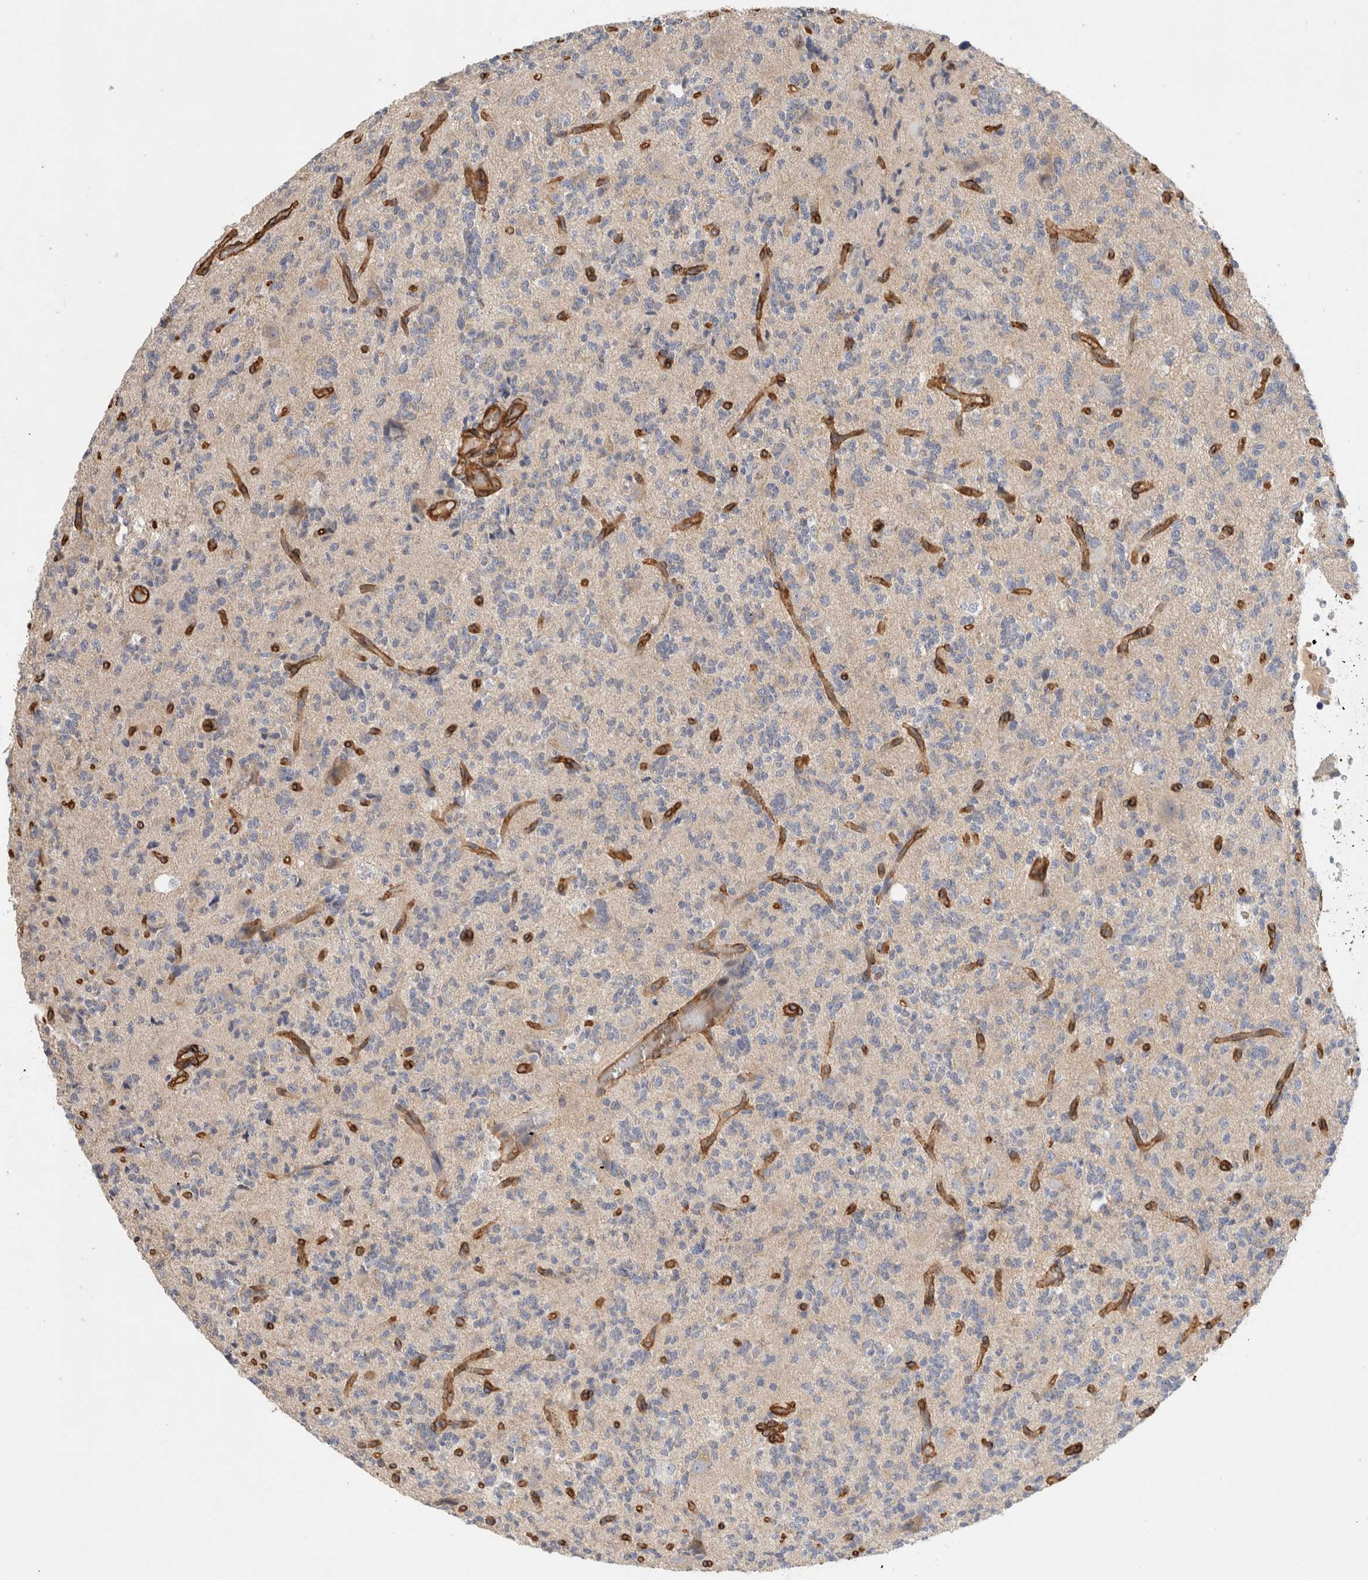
{"staining": {"intensity": "negative", "quantity": "none", "location": "none"}, "tissue": "glioma", "cell_type": "Tumor cells", "image_type": "cancer", "snomed": [{"axis": "morphology", "description": "Glioma, malignant, High grade"}, {"axis": "topography", "description": "Brain"}], "caption": "A micrograph of human high-grade glioma (malignant) is negative for staining in tumor cells.", "gene": "JMJD4", "patient": {"sex": "female", "age": 62}}